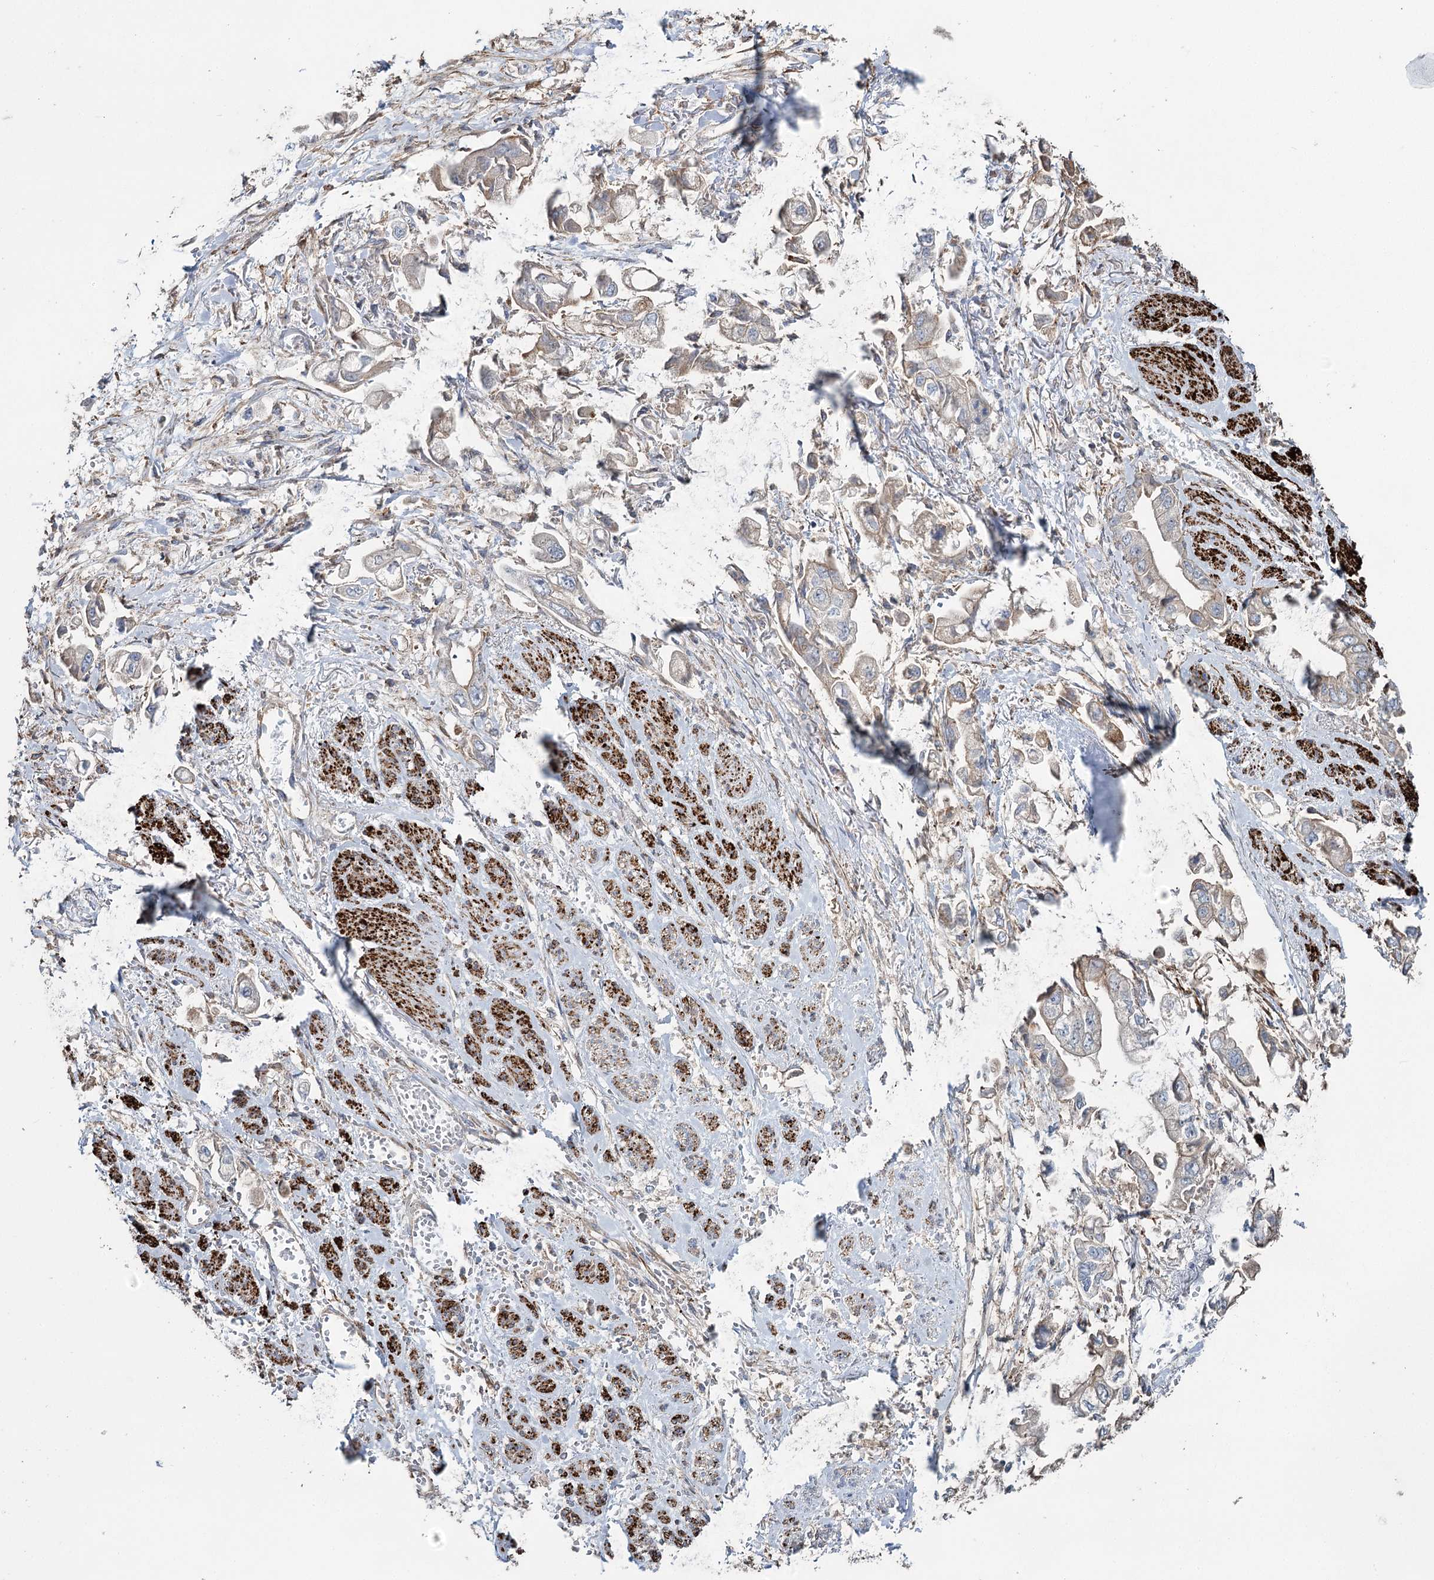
{"staining": {"intensity": "negative", "quantity": "none", "location": "none"}, "tissue": "stomach cancer", "cell_type": "Tumor cells", "image_type": "cancer", "snomed": [{"axis": "morphology", "description": "Adenocarcinoma, NOS"}, {"axis": "topography", "description": "Stomach"}], "caption": "An image of human stomach cancer is negative for staining in tumor cells.", "gene": "SUMF1", "patient": {"sex": "male", "age": 62}}